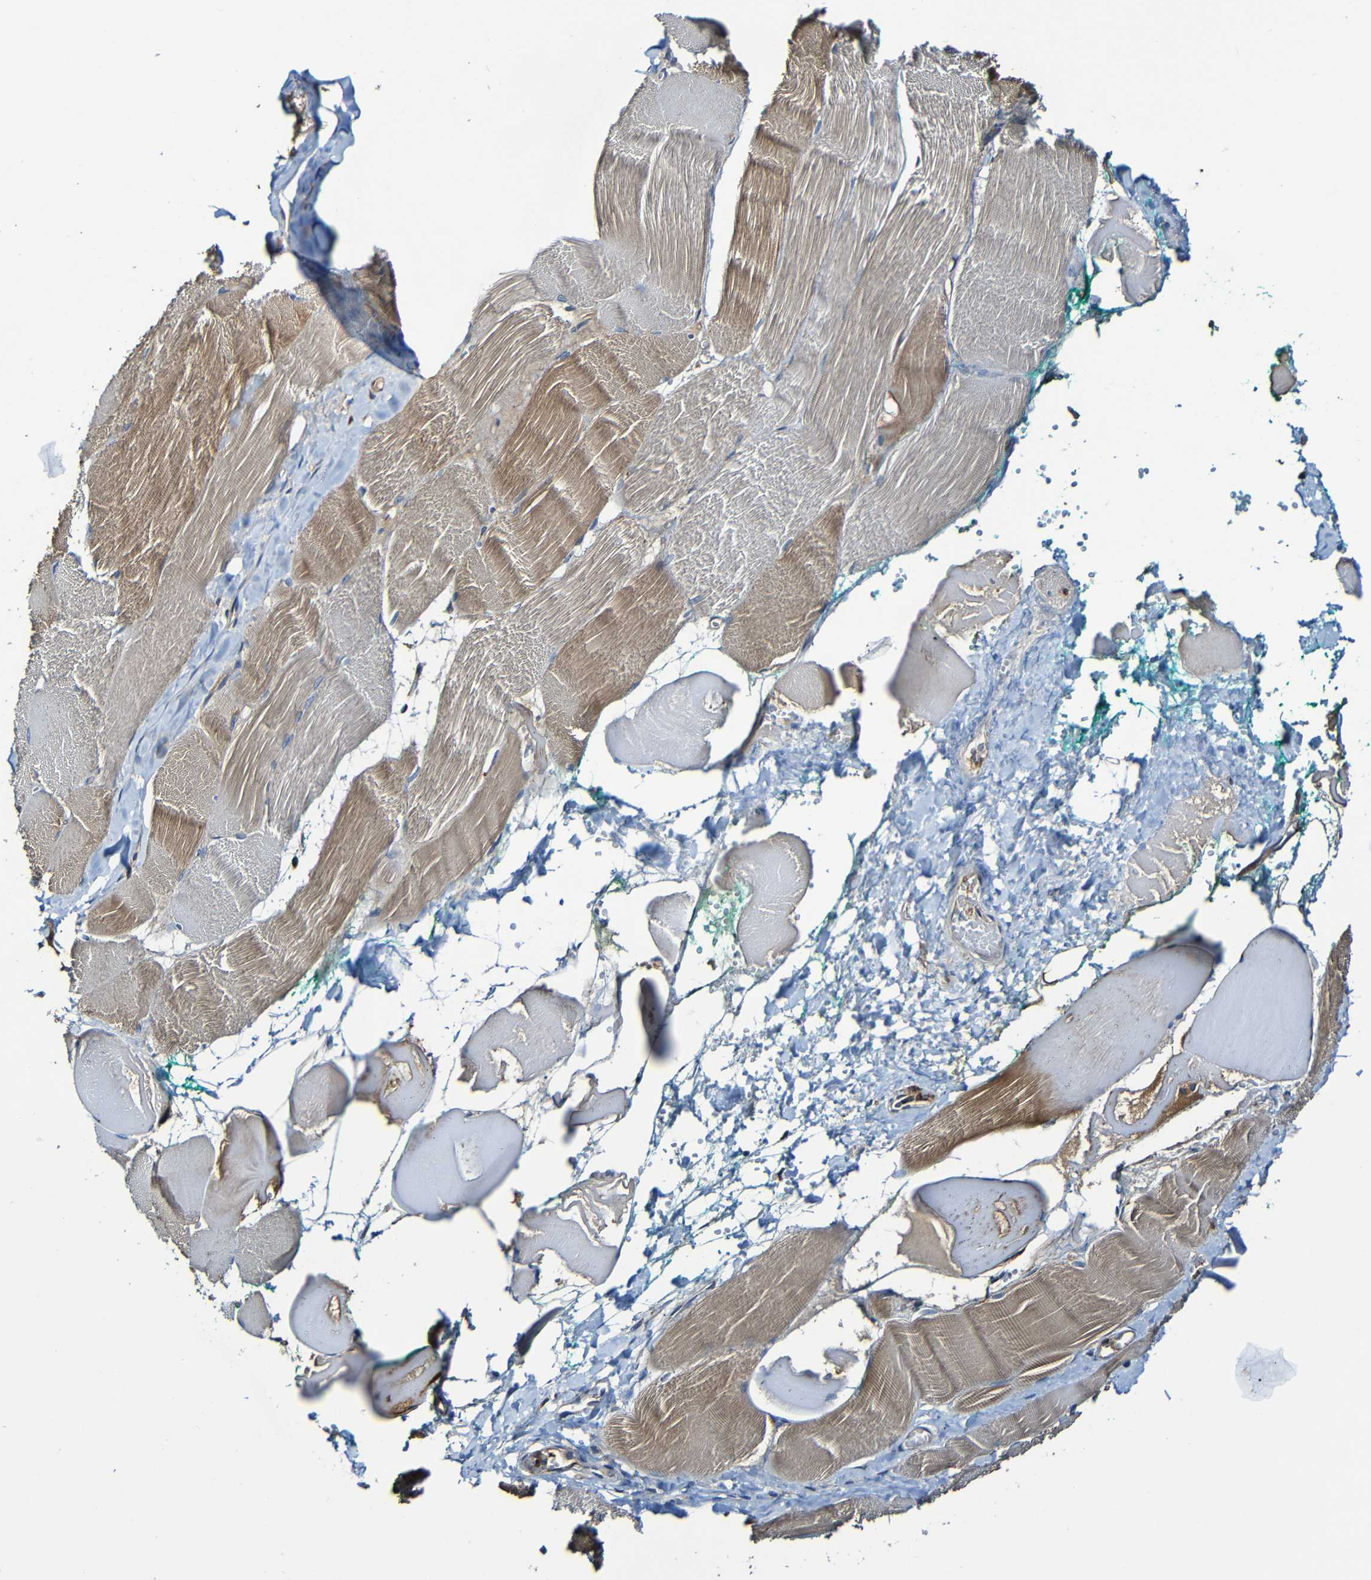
{"staining": {"intensity": "moderate", "quantity": "25%-75%", "location": "cytoplasmic/membranous"}, "tissue": "skeletal muscle", "cell_type": "Myocytes", "image_type": "normal", "snomed": [{"axis": "morphology", "description": "Normal tissue, NOS"}, {"axis": "morphology", "description": "Squamous cell carcinoma, NOS"}, {"axis": "topography", "description": "Skeletal muscle"}], "caption": "DAB immunohistochemical staining of normal human skeletal muscle displays moderate cytoplasmic/membranous protein positivity in approximately 25%-75% of myocytes.", "gene": "ADAM15", "patient": {"sex": "male", "age": 51}}